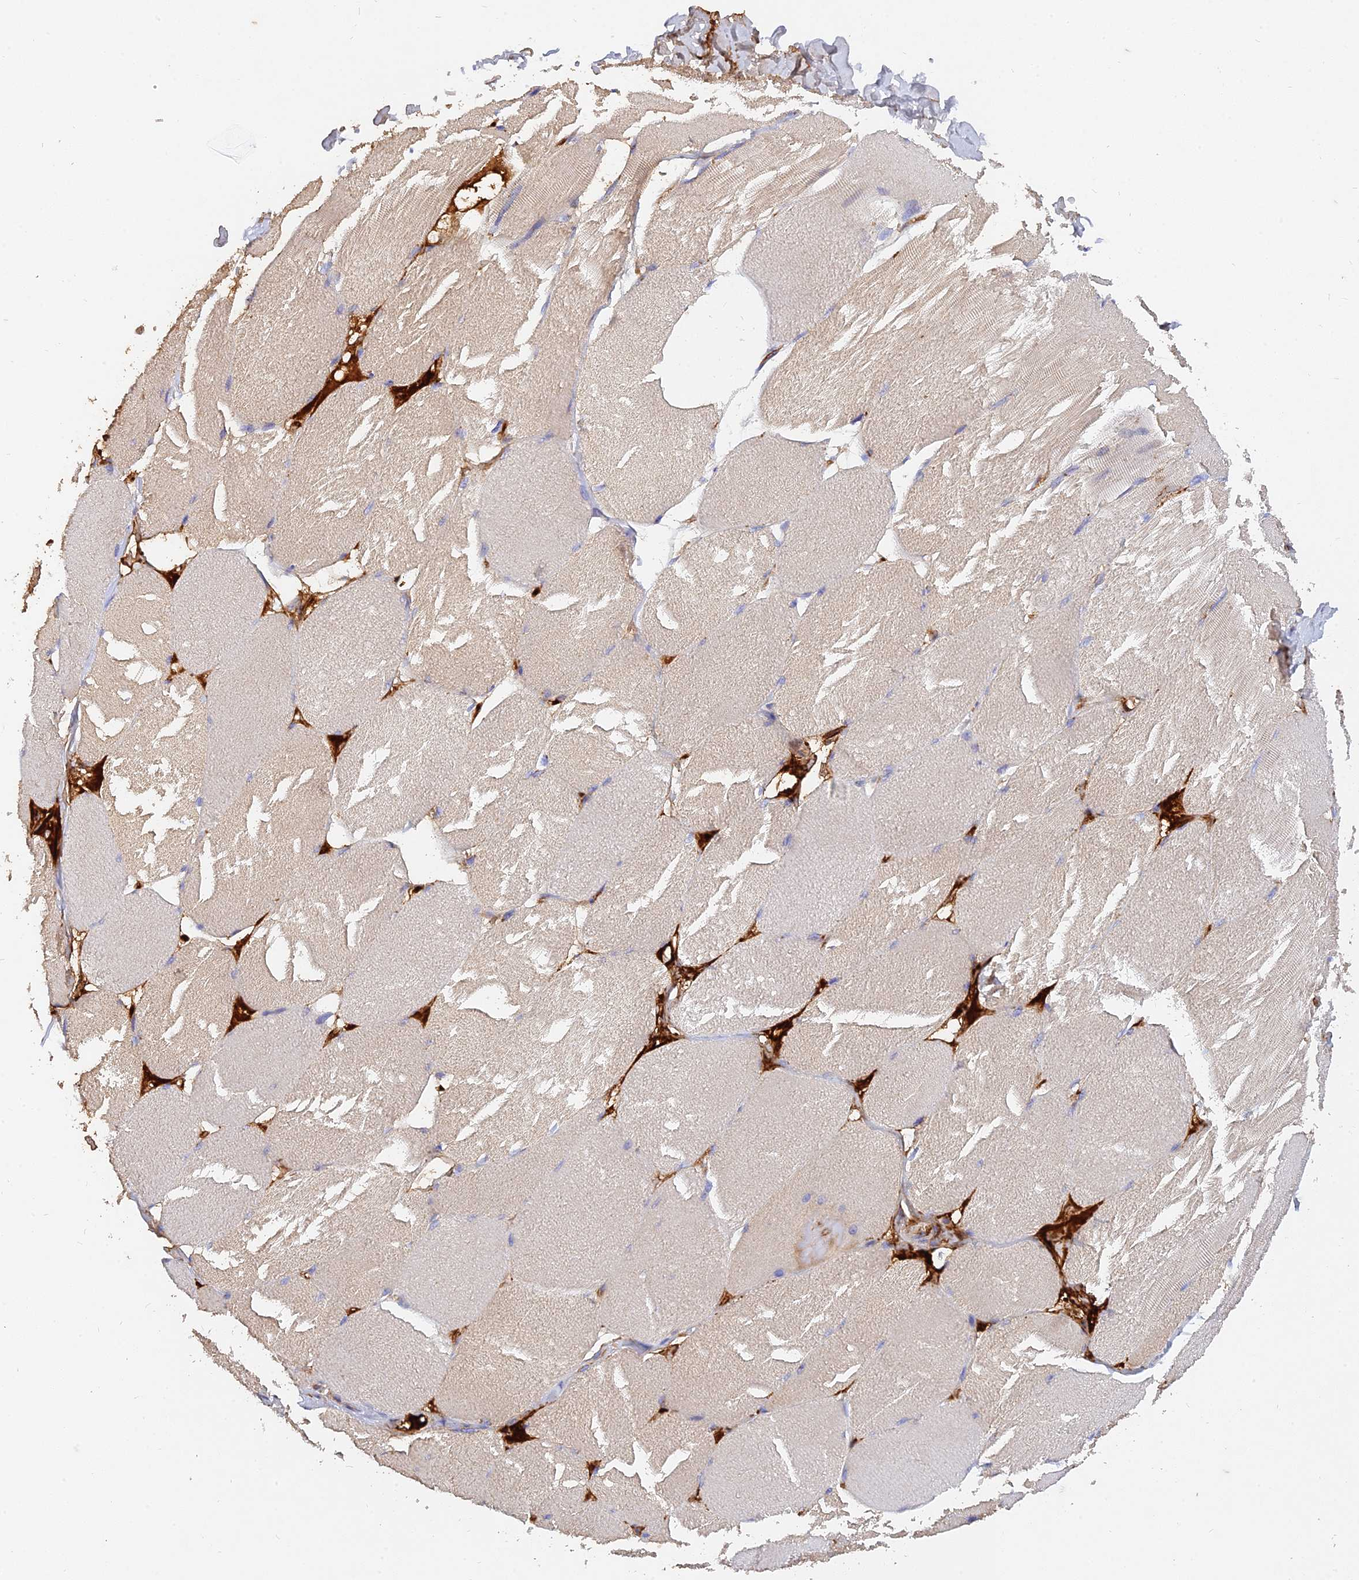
{"staining": {"intensity": "weak", "quantity": "<25%", "location": "cytoplasmic/membranous"}, "tissue": "skeletal muscle", "cell_type": "Myocytes", "image_type": "normal", "snomed": [{"axis": "morphology", "description": "Normal tissue, NOS"}, {"axis": "topography", "description": "Skin"}, {"axis": "topography", "description": "Skeletal muscle"}], "caption": "An immunohistochemistry (IHC) image of unremarkable skeletal muscle is shown. There is no staining in myocytes of skeletal muscle. Brightfield microscopy of immunohistochemistry (IHC) stained with DAB (3,3'-diaminobenzidine) (brown) and hematoxylin (blue), captured at high magnification.", "gene": "MROH1", "patient": {"sex": "male", "age": 83}}